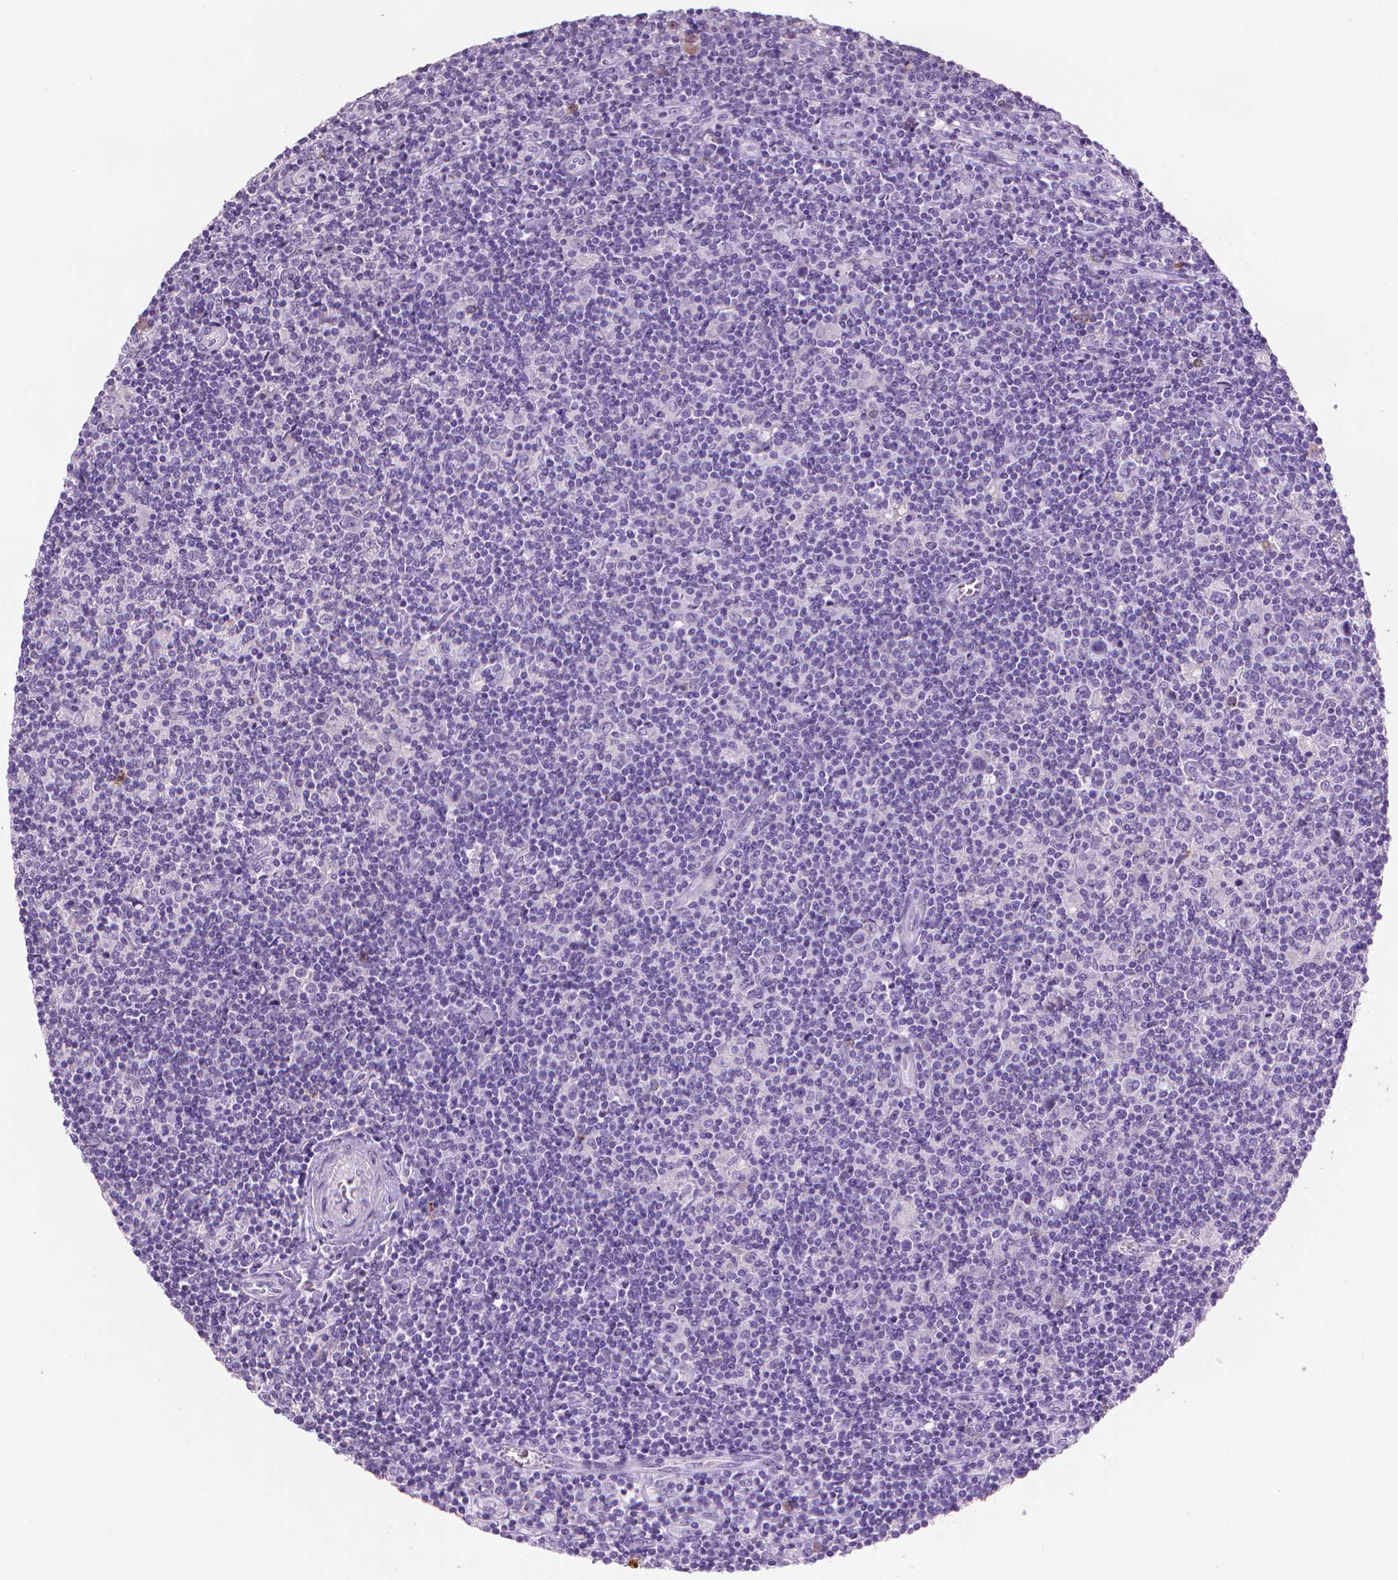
{"staining": {"intensity": "negative", "quantity": "none", "location": "none"}, "tissue": "lymphoma", "cell_type": "Tumor cells", "image_type": "cancer", "snomed": [{"axis": "morphology", "description": "Hodgkin's disease, NOS"}, {"axis": "topography", "description": "Lymph node"}], "caption": "Micrograph shows no protein expression in tumor cells of Hodgkin's disease tissue.", "gene": "MUC1", "patient": {"sex": "male", "age": 40}}